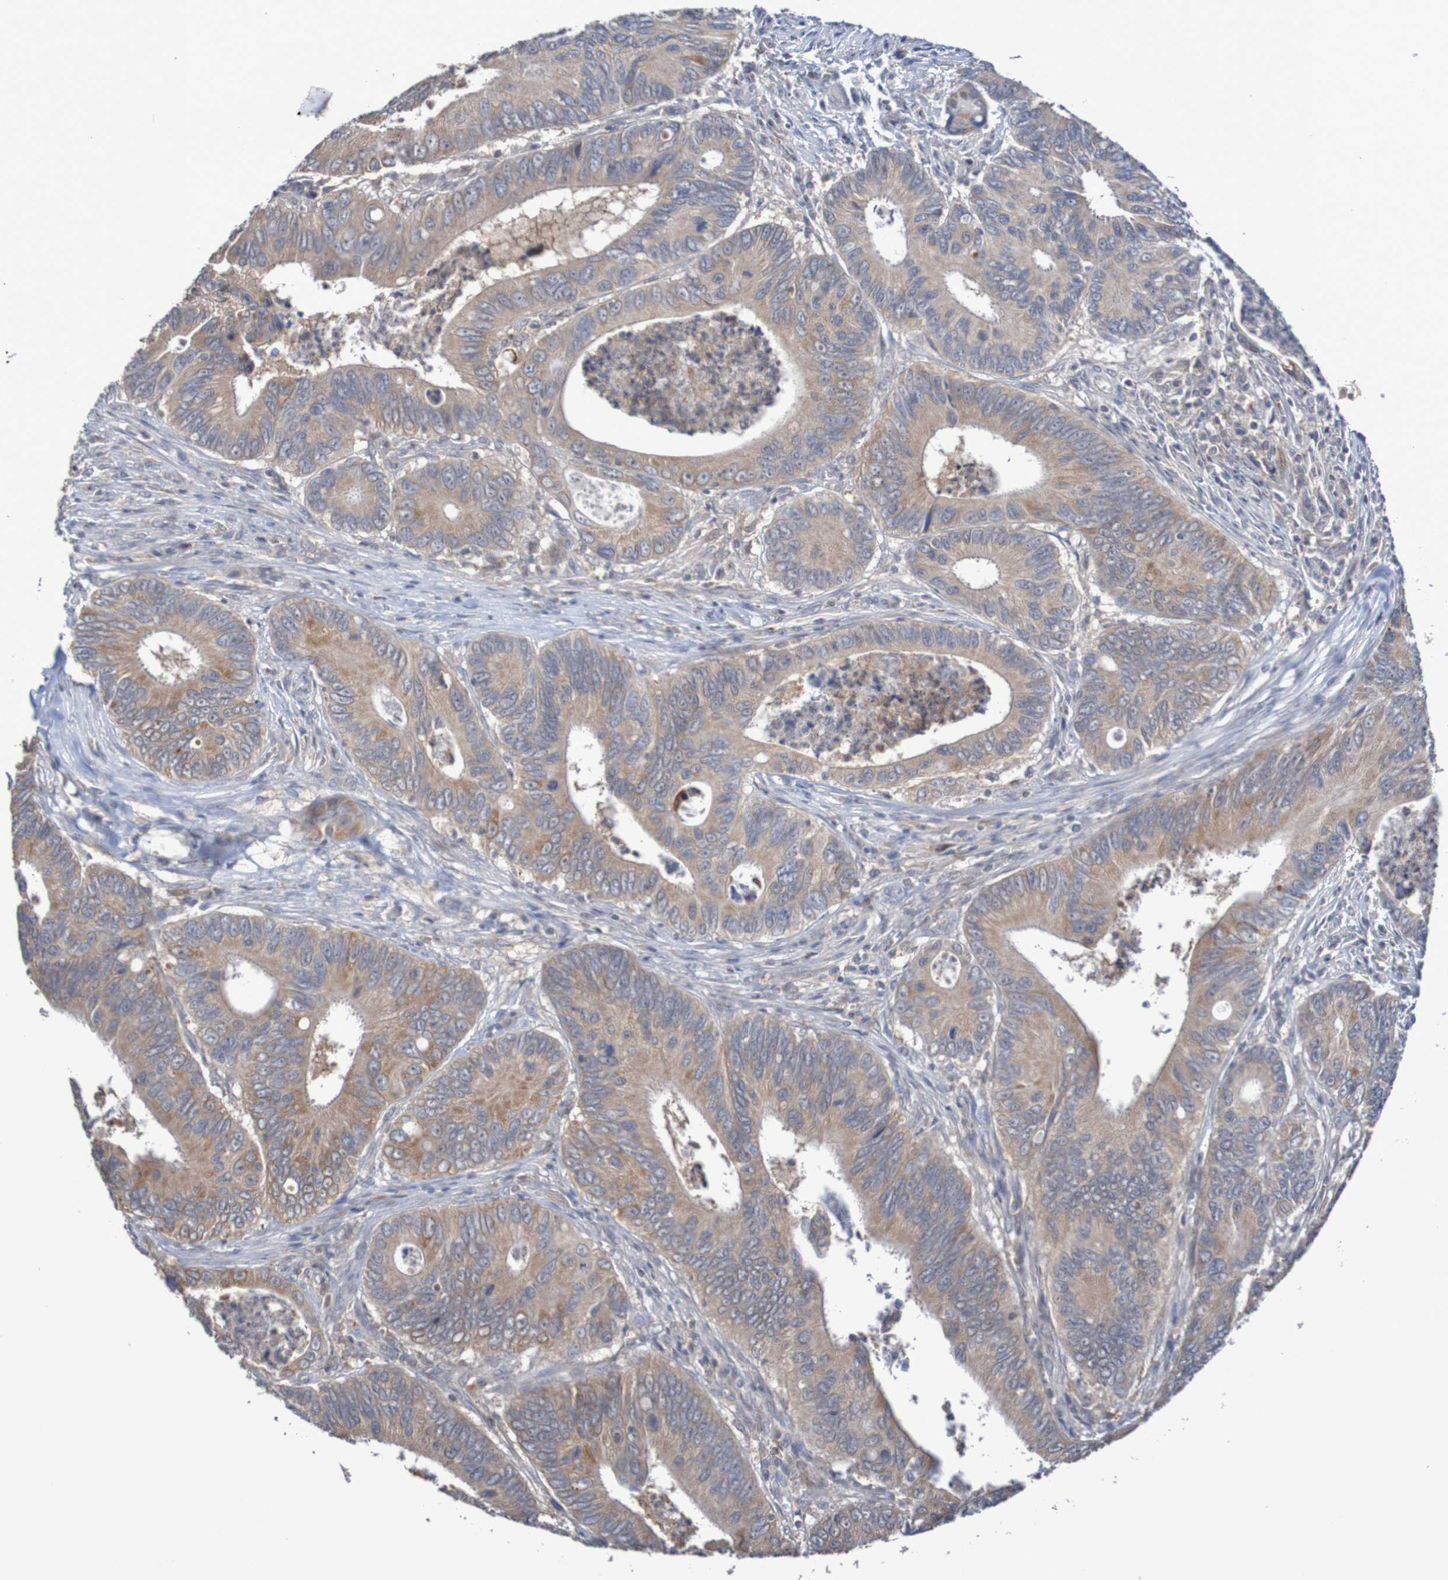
{"staining": {"intensity": "moderate", "quantity": ">75%", "location": "cytoplasmic/membranous"}, "tissue": "colorectal cancer", "cell_type": "Tumor cells", "image_type": "cancer", "snomed": [{"axis": "morphology", "description": "Inflammation, NOS"}, {"axis": "morphology", "description": "Adenocarcinoma, NOS"}, {"axis": "topography", "description": "Colon"}], "caption": "Colorectal adenocarcinoma stained for a protein (brown) demonstrates moderate cytoplasmic/membranous positive staining in about >75% of tumor cells.", "gene": "C3orf18", "patient": {"sex": "male", "age": 72}}